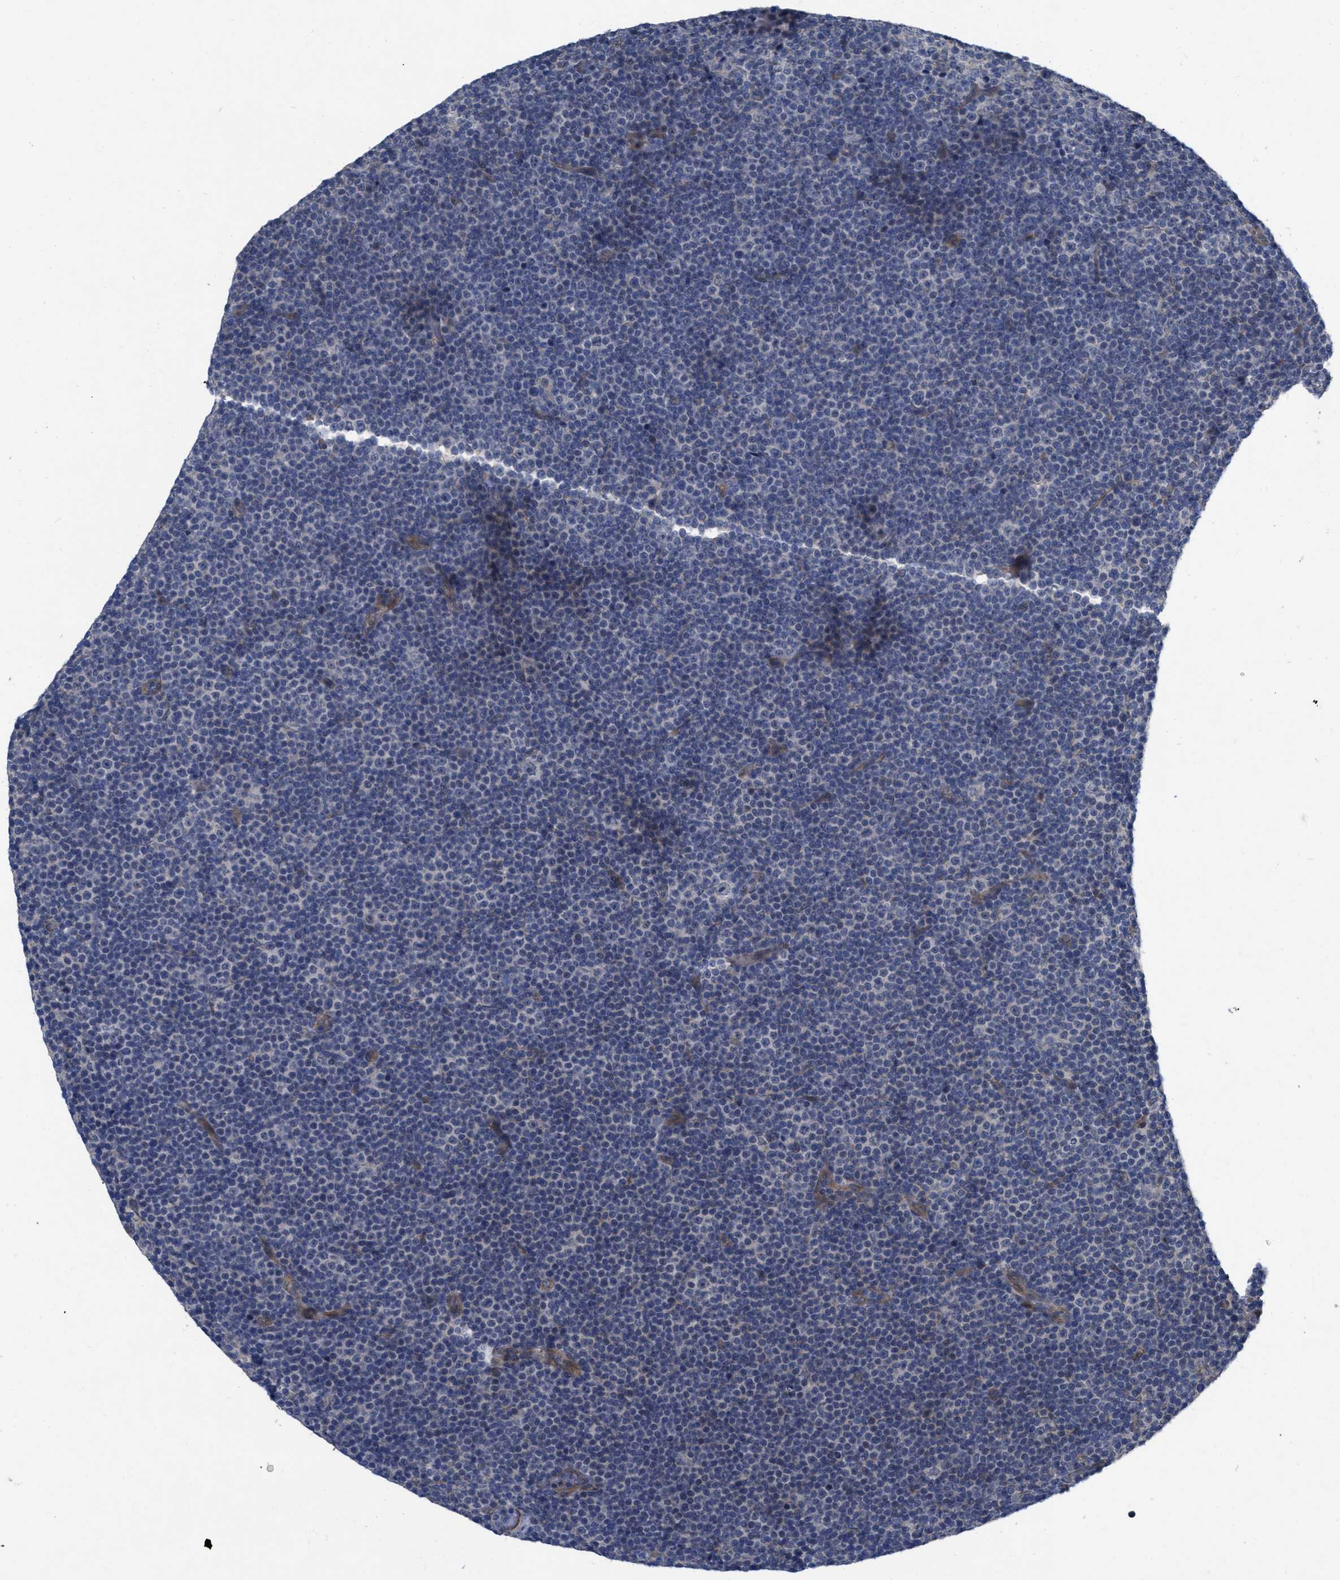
{"staining": {"intensity": "negative", "quantity": "none", "location": "none"}, "tissue": "lymphoma", "cell_type": "Tumor cells", "image_type": "cancer", "snomed": [{"axis": "morphology", "description": "Malignant lymphoma, non-Hodgkin's type, Low grade"}, {"axis": "topography", "description": "Lymph node"}], "caption": "Tumor cells show no significant protein staining in low-grade malignant lymphoma, non-Hodgkin's type.", "gene": "ARHGEF26", "patient": {"sex": "female", "age": 67}}